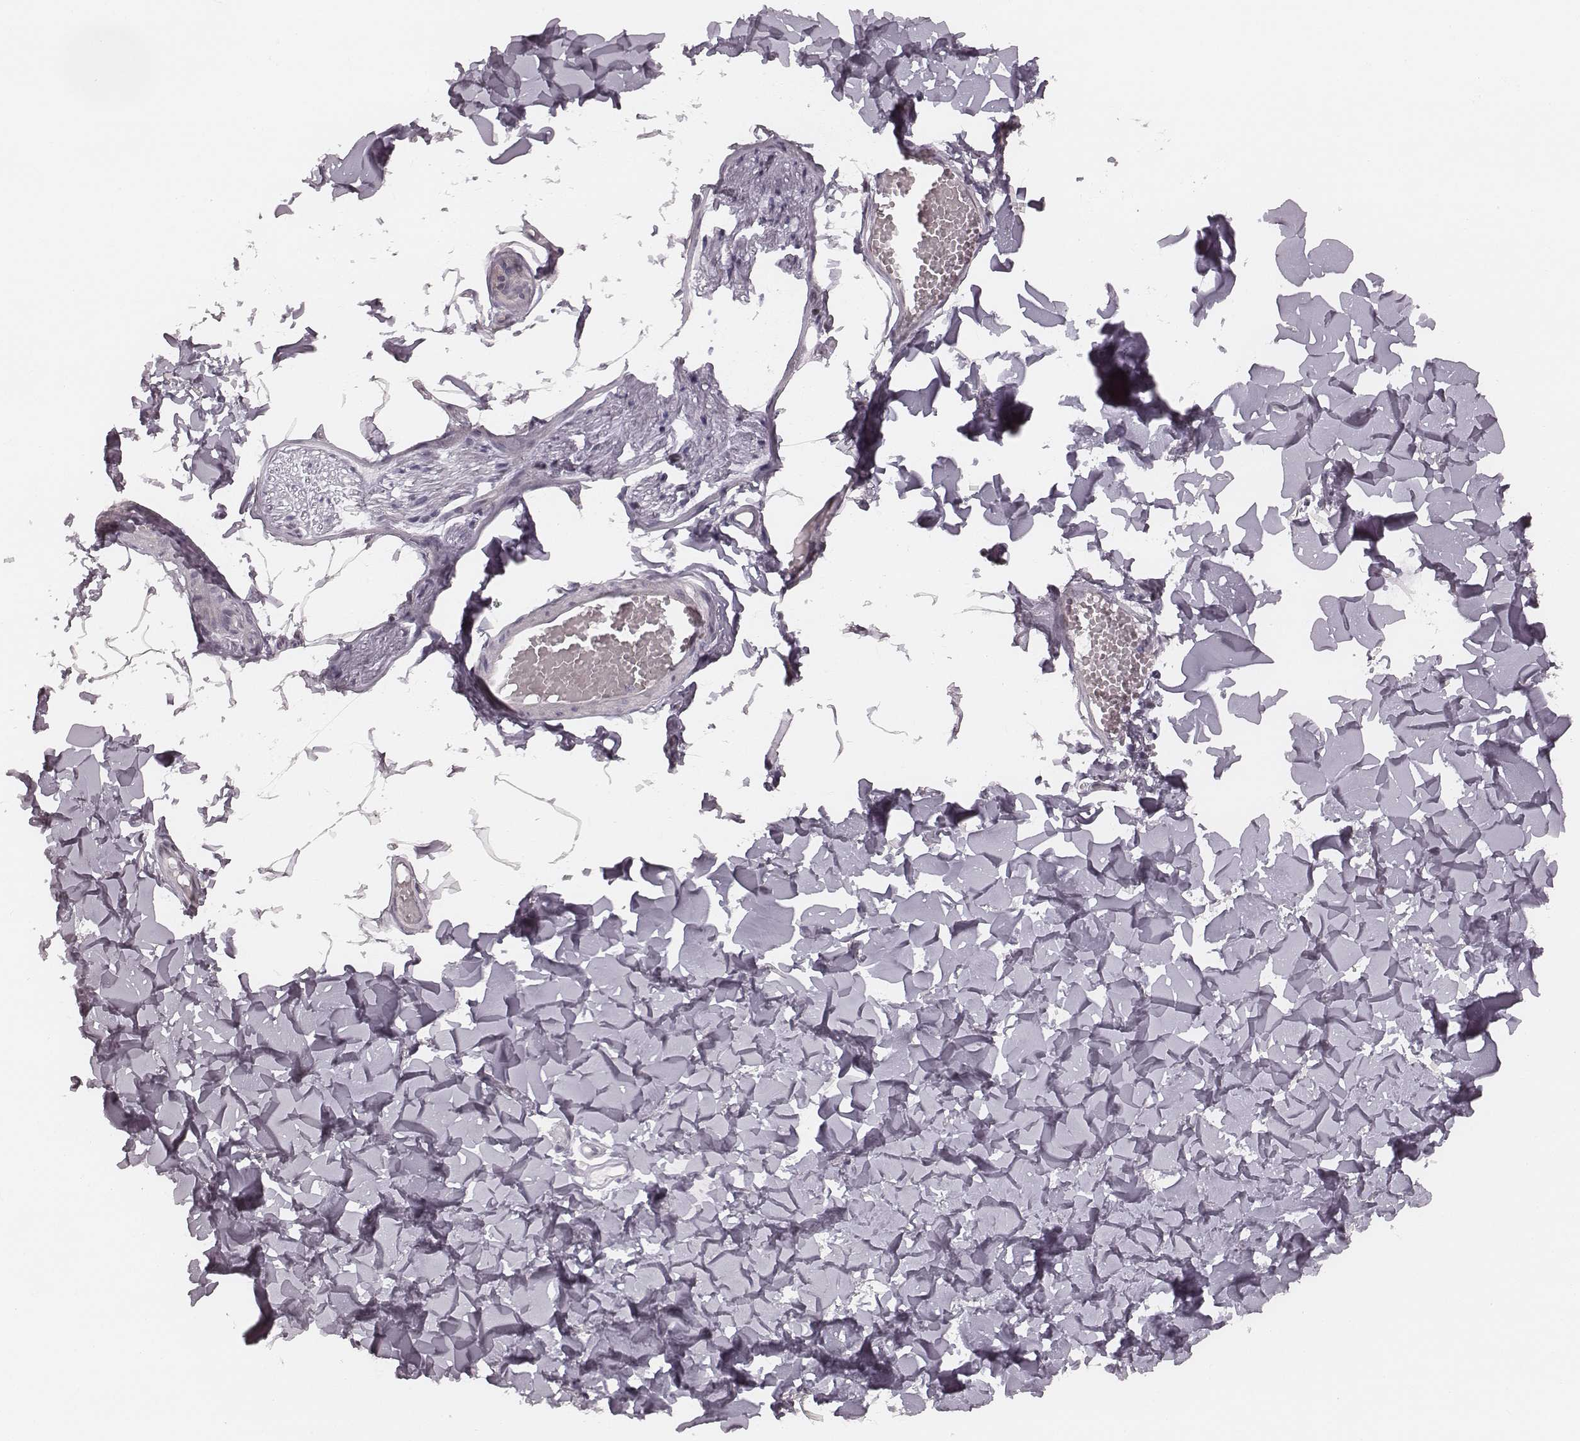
{"staining": {"intensity": "negative", "quantity": "none", "location": "none"}, "tissue": "adipose tissue", "cell_type": "Adipocytes", "image_type": "normal", "snomed": [{"axis": "morphology", "description": "Normal tissue, NOS"}, {"axis": "topography", "description": "Skin"}, {"axis": "topography", "description": "Peripheral nerve tissue"}], "caption": "Adipocytes show no significant staining in unremarkable adipose tissue. Brightfield microscopy of immunohistochemistry (IHC) stained with DAB (brown) and hematoxylin (blue), captured at high magnification.", "gene": "S100Z", "patient": {"sex": "female", "age": 45}}